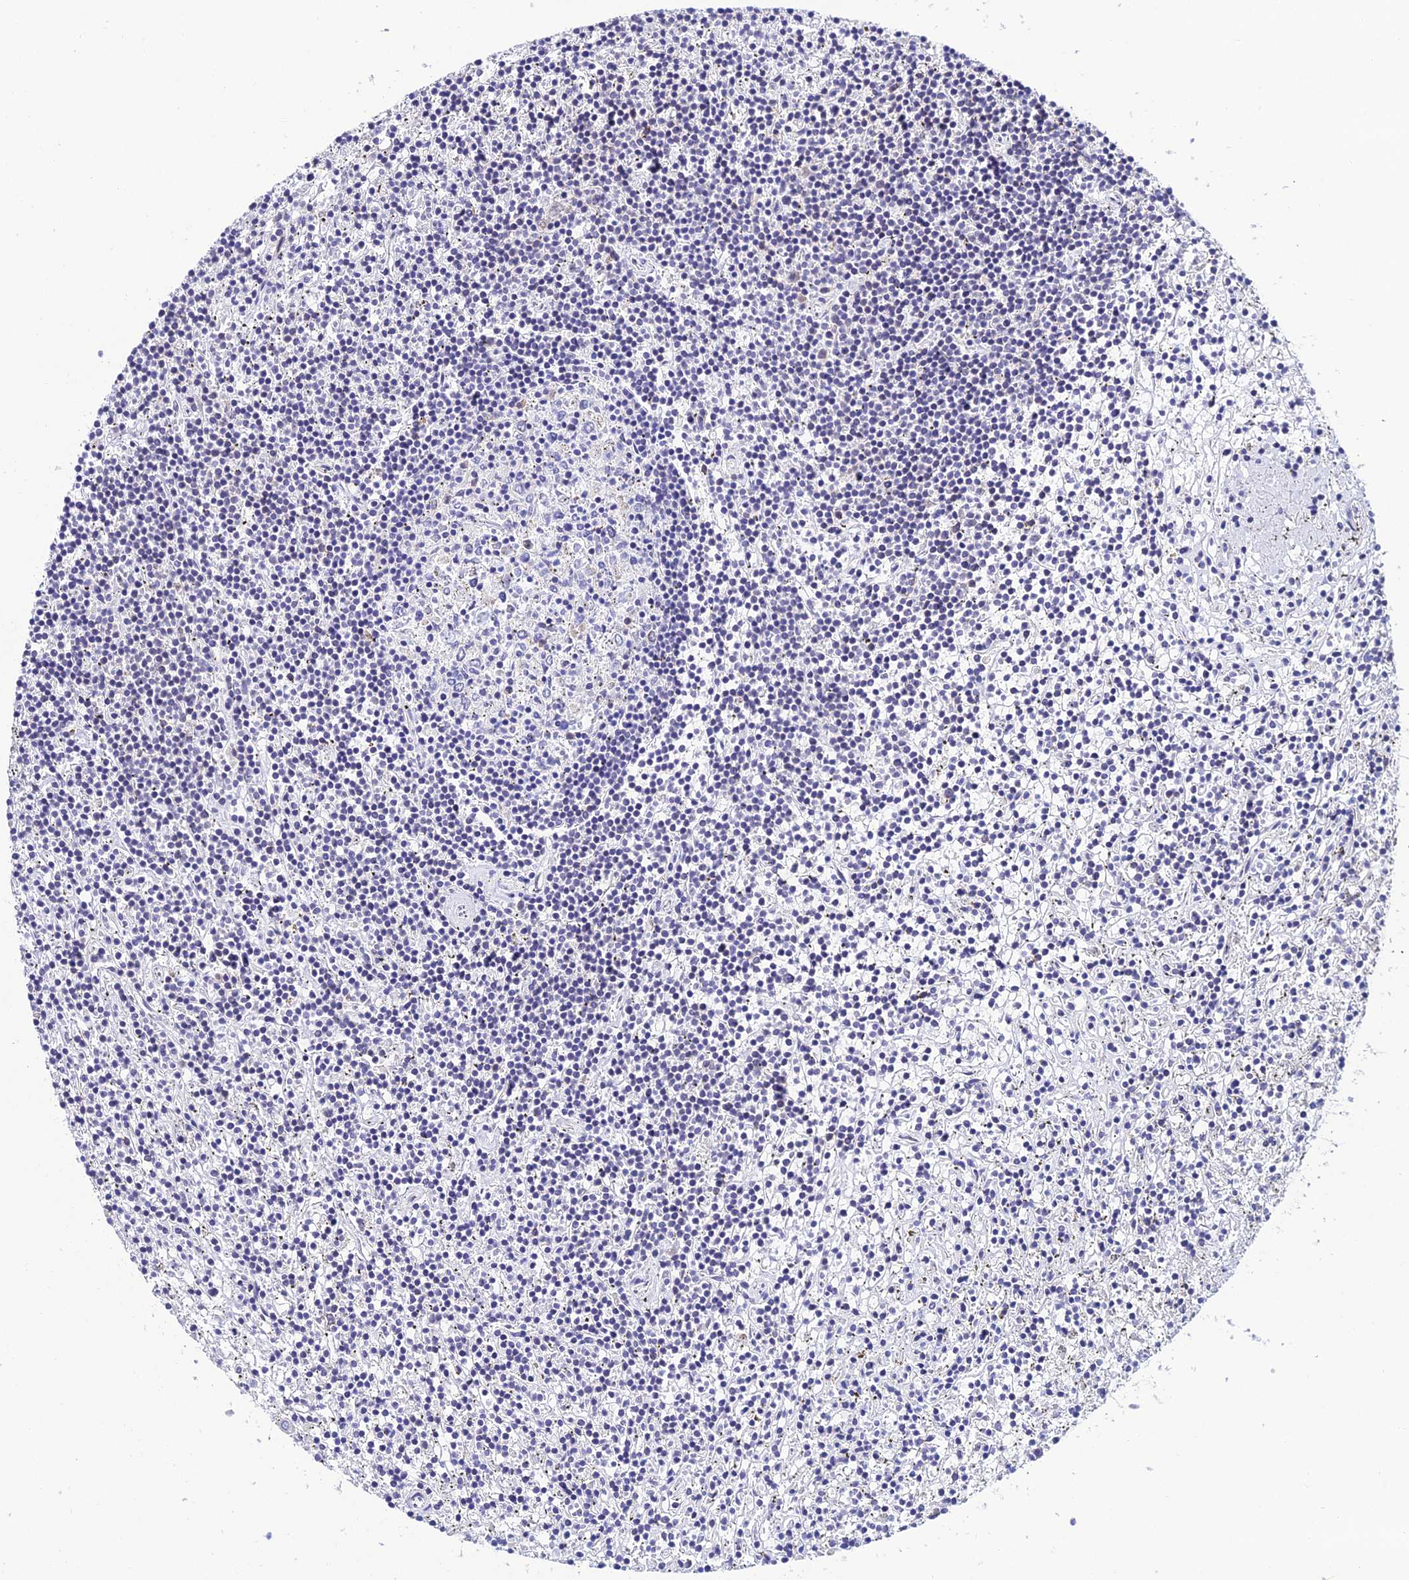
{"staining": {"intensity": "negative", "quantity": "none", "location": "none"}, "tissue": "lymphoma", "cell_type": "Tumor cells", "image_type": "cancer", "snomed": [{"axis": "morphology", "description": "Malignant lymphoma, non-Hodgkin's type, Low grade"}, {"axis": "topography", "description": "Spleen"}], "caption": "Immunohistochemistry (IHC) of human lymphoma exhibits no positivity in tumor cells.", "gene": "DDX19A", "patient": {"sex": "male", "age": 76}}